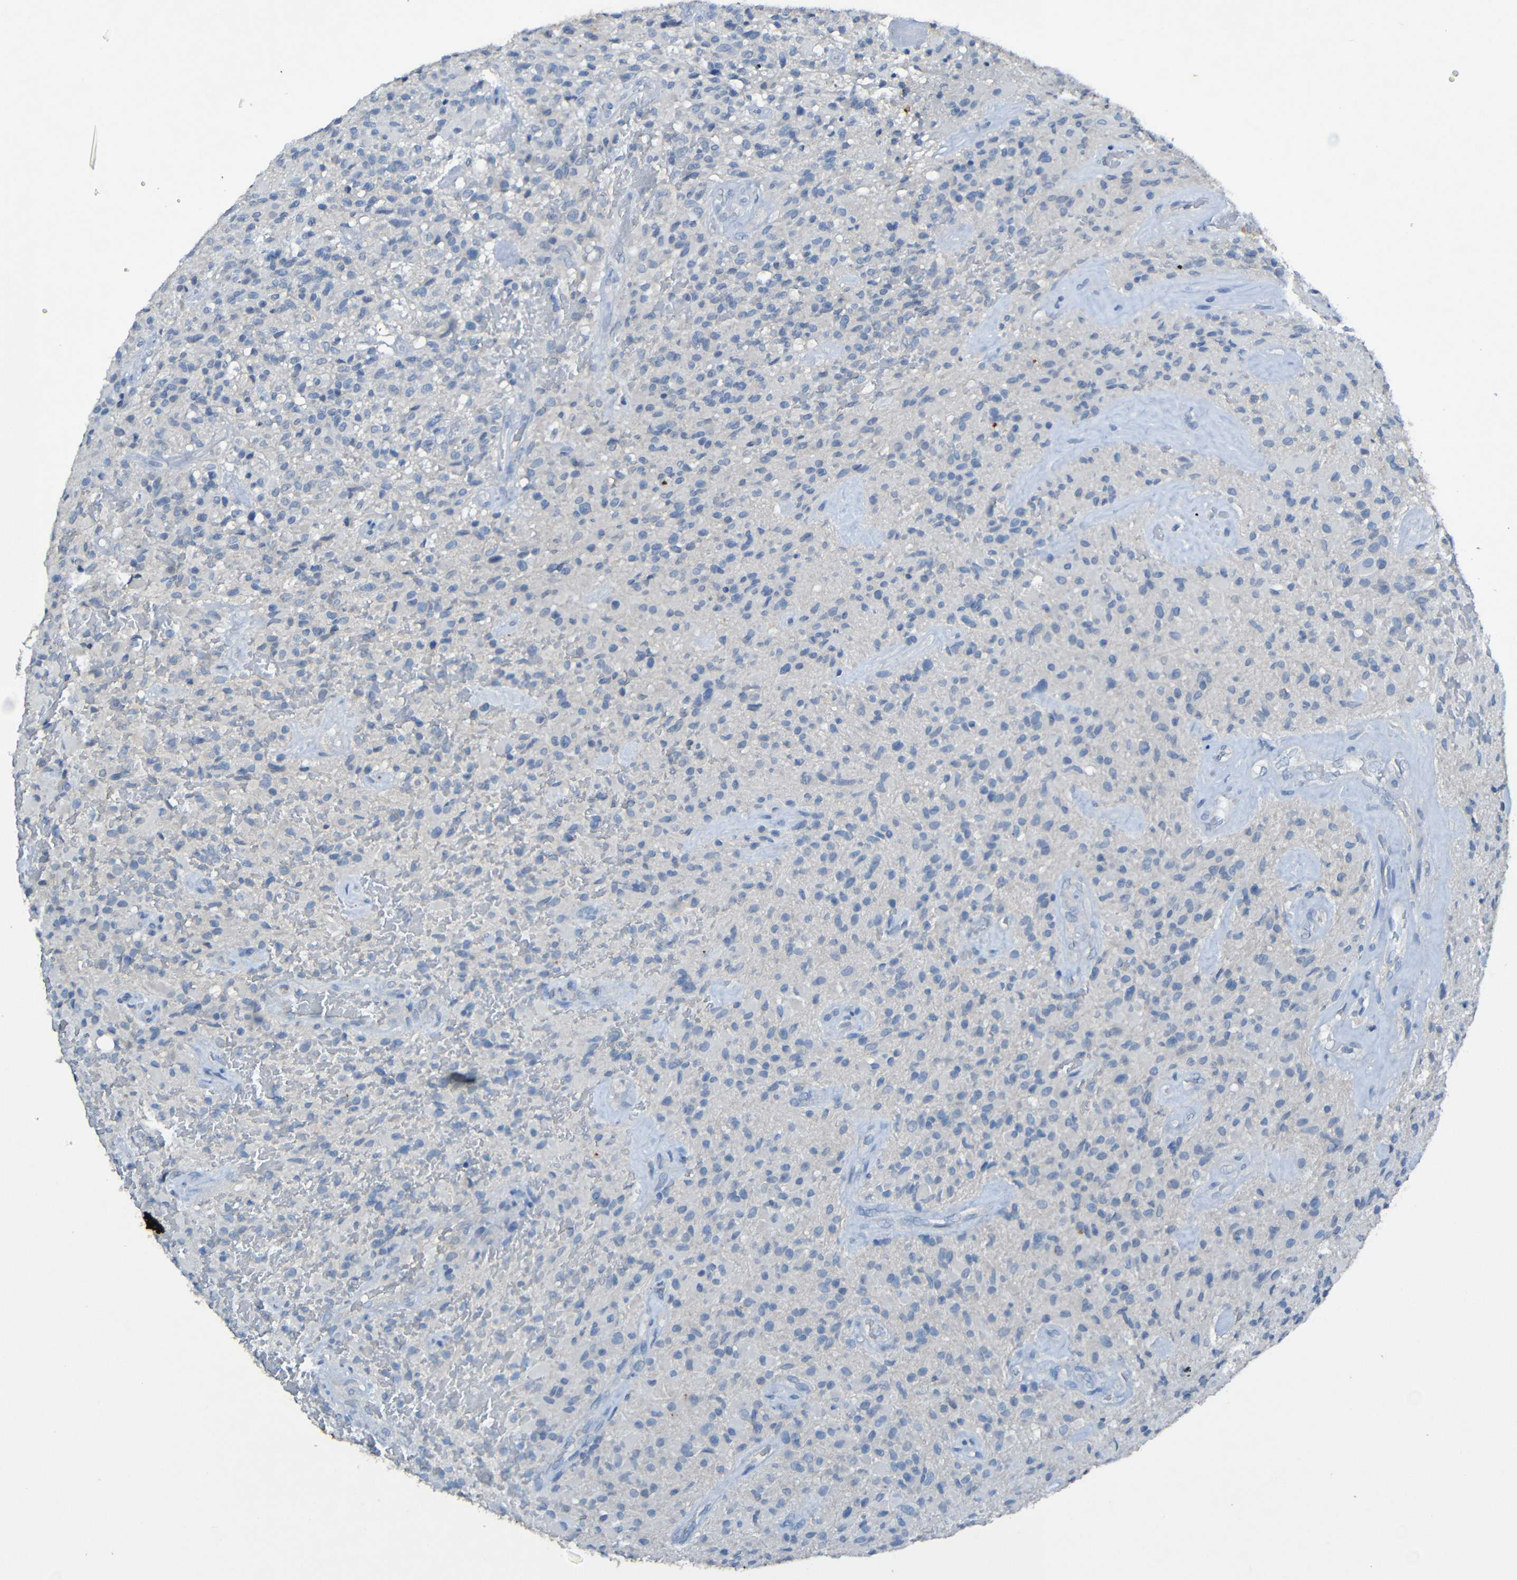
{"staining": {"intensity": "negative", "quantity": "none", "location": "none"}, "tissue": "glioma", "cell_type": "Tumor cells", "image_type": "cancer", "snomed": [{"axis": "morphology", "description": "Glioma, malignant, High grade"}, {"axis": "topography", "description": "Brain"}], "caption": "Tumor cells are negative for brown protein staining in glioma.", "gene": "LRRC70", "patient": {"sex": "male", "age": 71}}